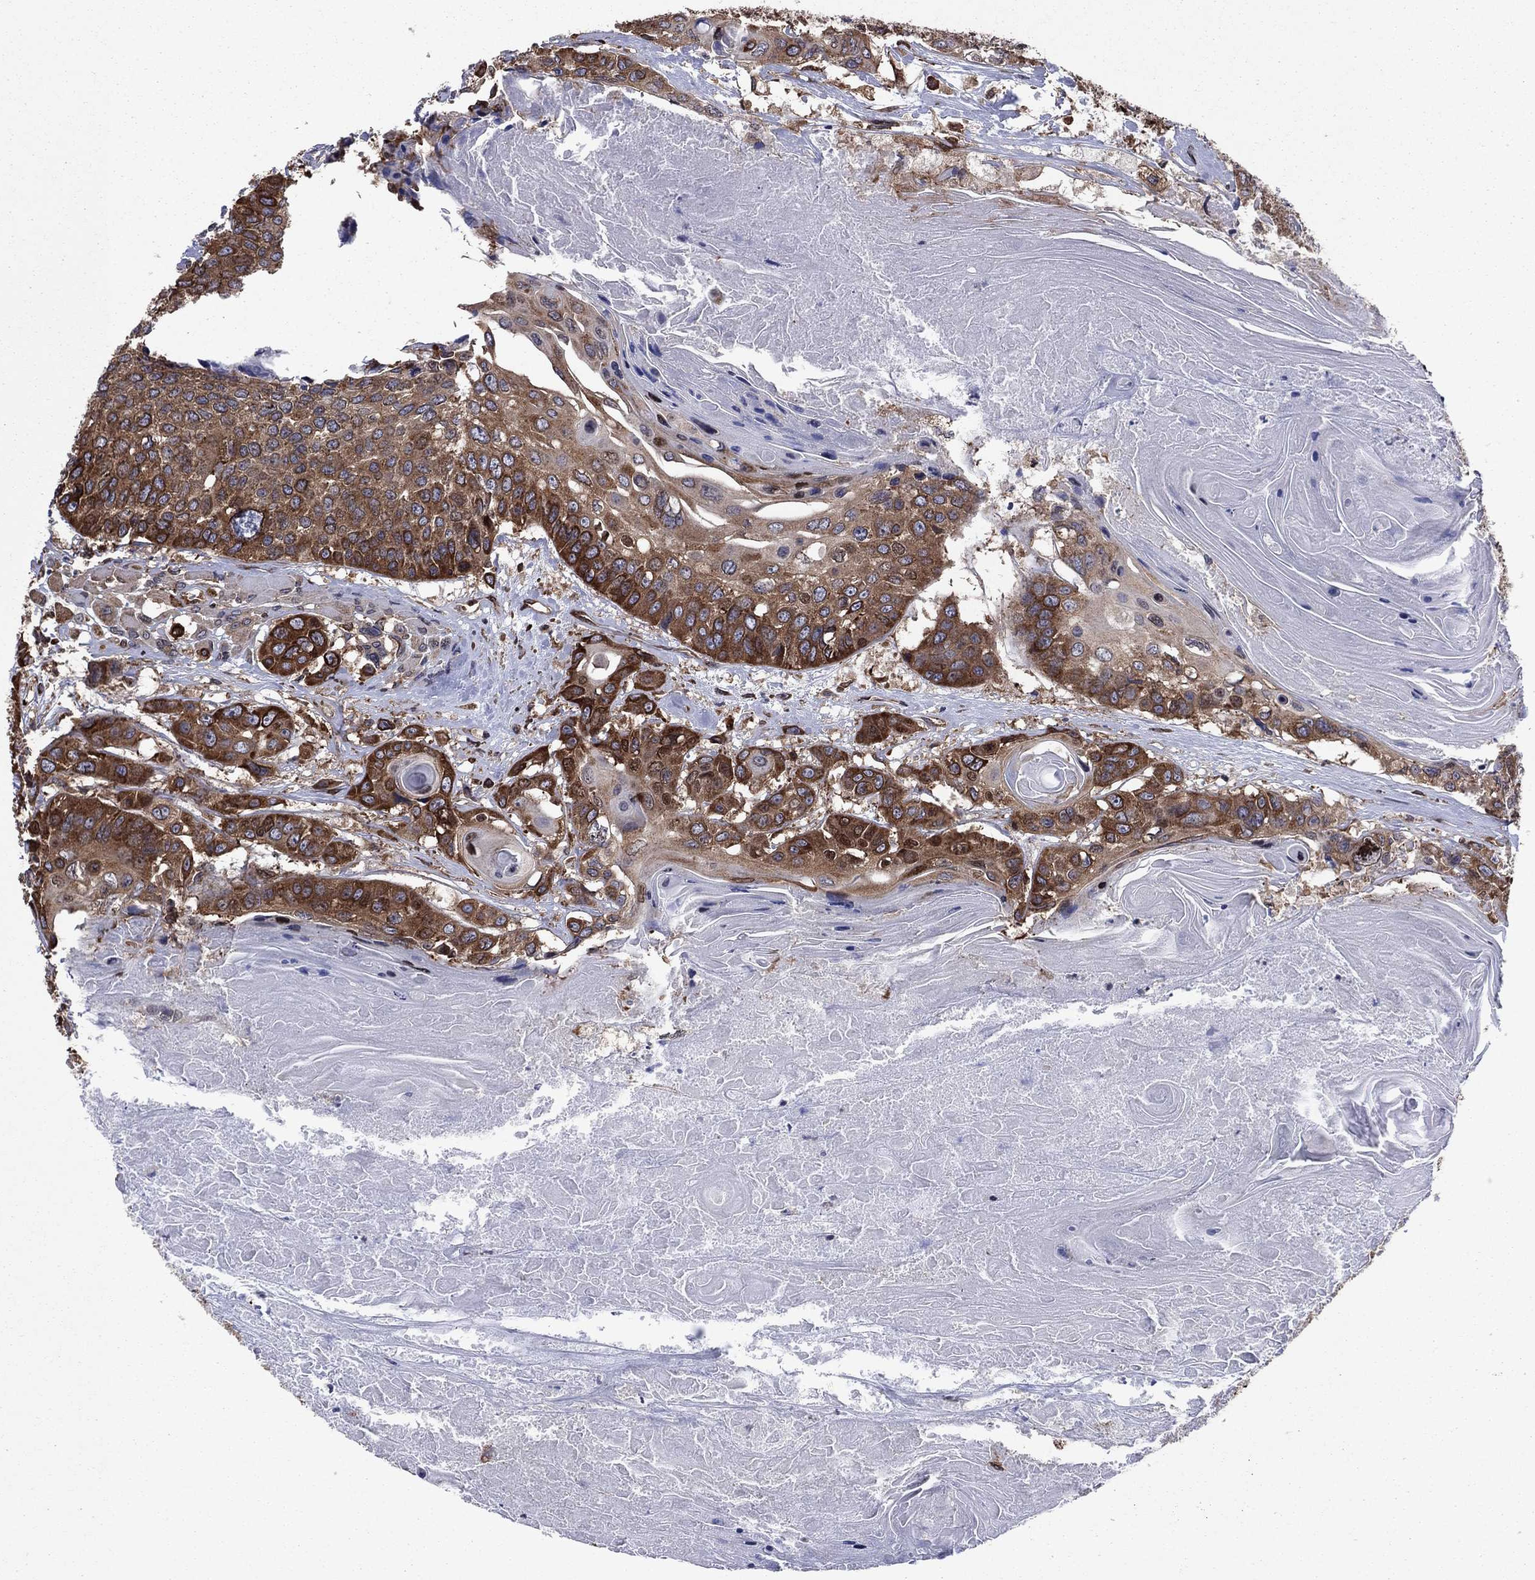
{"staining": {"intensity": "strong", "quantity": ">75%", "location": "cytoplasmic/membranous"}, "tissue": "head and neck cancer", "cell_type": "Tumor cells", "image_type": "cancer", "snomed": [{"axis": "morphology", "description": "Squamous cell carcinoma, NOS"}, {"axis": "topography", "description": "Oral tissue"}, {"axis": "topography", "description": "Head-Neck"}], "caption": "IHC of head and neck cancer (squamous cell carcinoma) exhibits high levels of strong cytoplasmic/membranous expression in approximately >75% of tumor cells. (Stains: DAB (3,3'-diaminobenzidine) in brown, nuclei in blue, Microscopy: brightfield microscopy at high magnification).", "gene": "YBX1", "patient": {"sex": "male", "age": 56}}